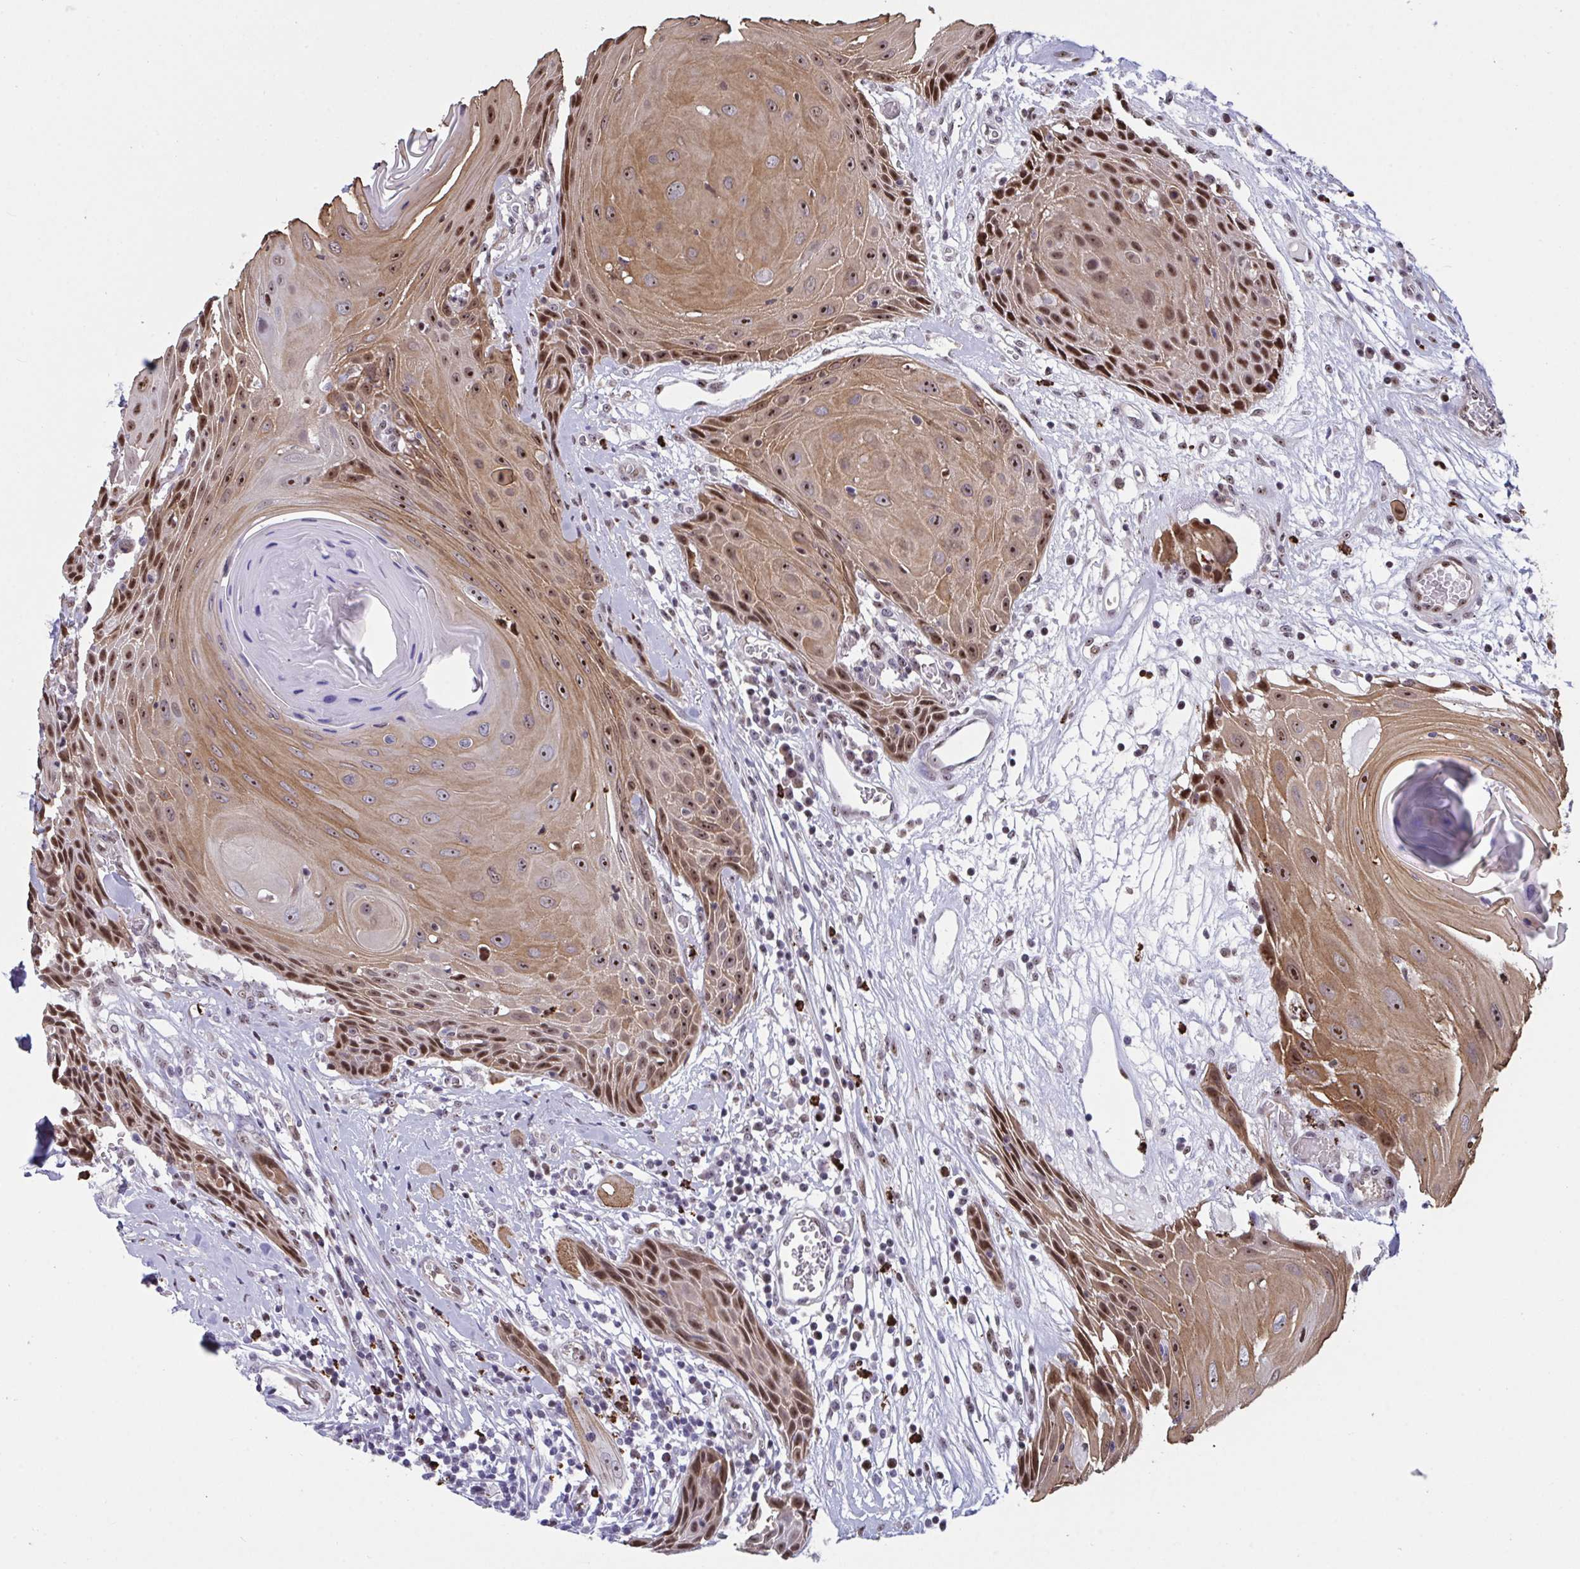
{"staining": {"intensity": "strong", "quantity": ">75%", "location": "cytoplasmic/membranous,nuclear"}, "tissue": "head and neck cancer", "cell_type": "Tumor cells", "image_type": "cancer", "snomed": [{"axis": "morphology", "description": "Squamous cell carcinoma, NOS"}, {"axis": "topography", "description": "Oral tissue"}, {"axis": "topography", "description": "Head-Neck"}], "caption": "Head and neck squamous cell carcinoma stained with a protein marker shows strong staining in tumor cells.", "gene": "PELI2", "patient": {"sex": "male", "age": 49}}